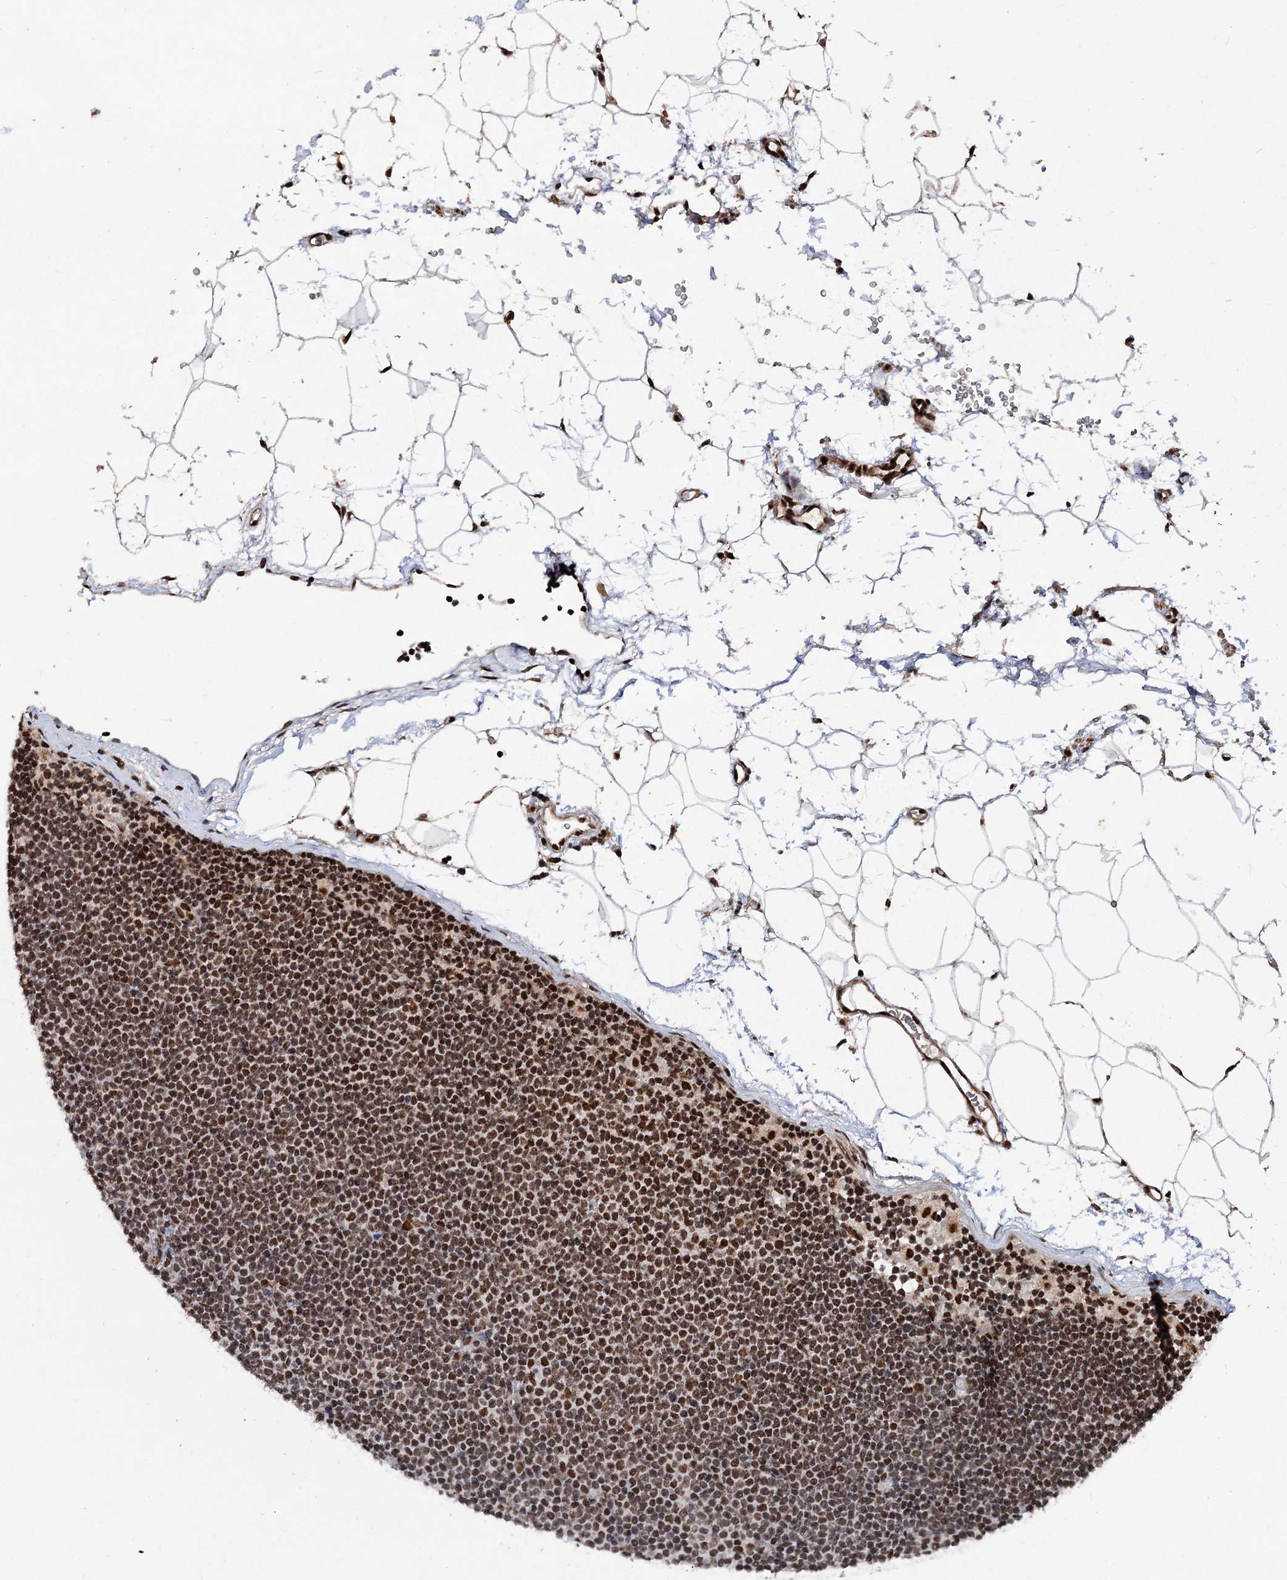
{"staining": {"intensity": "strong", "quantity": ">75%", "location": "nuclear"}, "tissue": "lymphoma", "cell_type": "Tumor cells", "image_type": "cancer", "snomed": [{"axis": "morphology", "description": "Malignant lymphoma, non-Hodgkin's type, Low grade"}, {"axis": "topography", "description": "Lymph node"}], "caption": "Lymphoma stained with a protein marker exhibits strong staining in tumor cells.", "gene": "MATR3", "patient": {"sex": "female", "age": 53}}